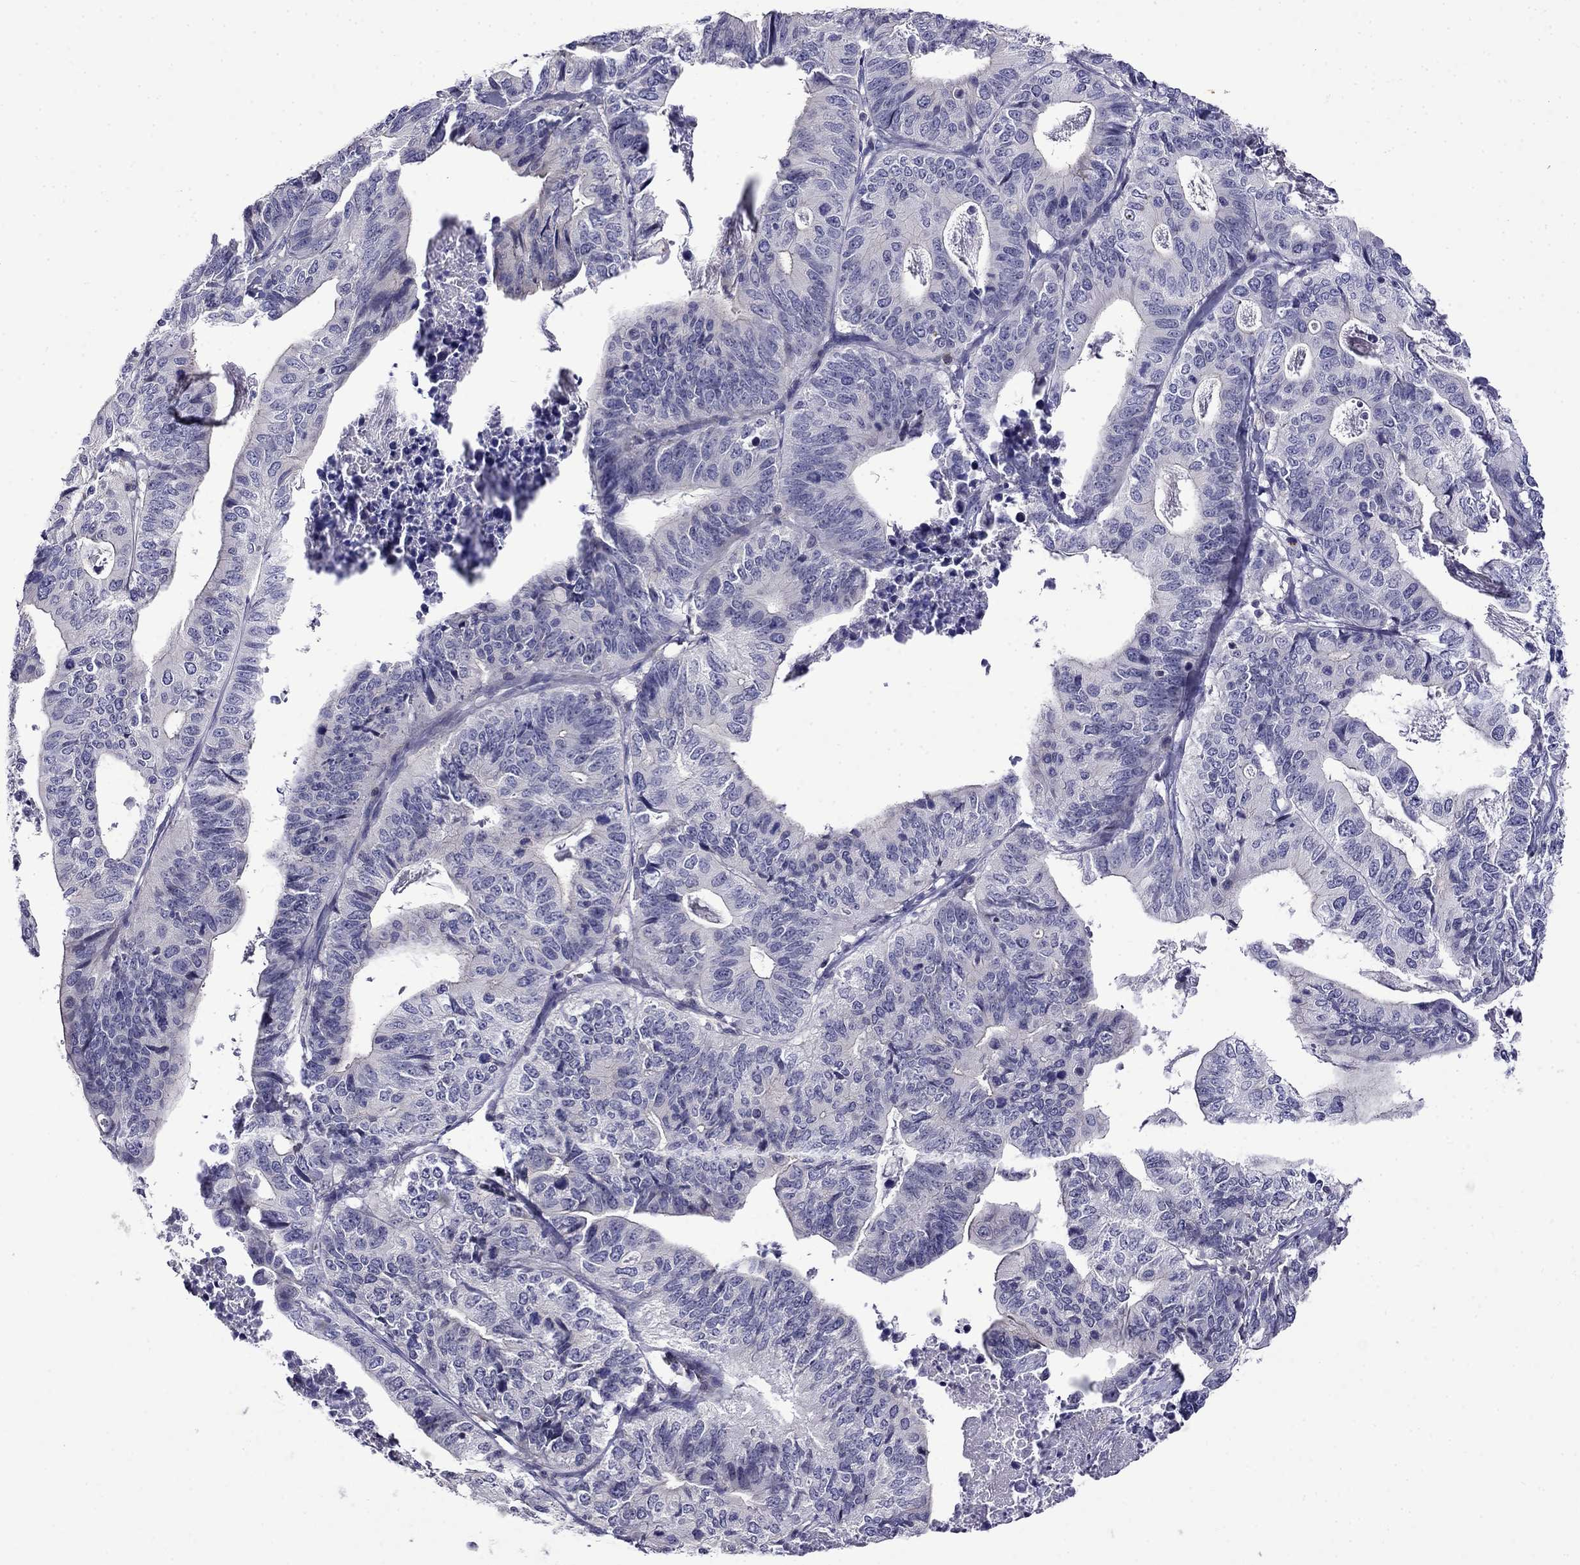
{"staining": {"intensity": "negative", "quantity": "none", "location": "none"}, "tissue": "stomach cancer", "cell_type": "Tumor cells", "image_type": "cancer", "snomed": [{"axis": "morphology", "description": "Adenocarcinoma, NOS"}, {"axis": "topography", "description": "Stomach, upper"}], "caption": "An immunohistochemistry (IHC) photomicrograph of stomach cancer is shown. There is no staining in tumor cells of stomach cancer.", "gene": "PRR18", "patient": {"sex": "female", "age": 67}}